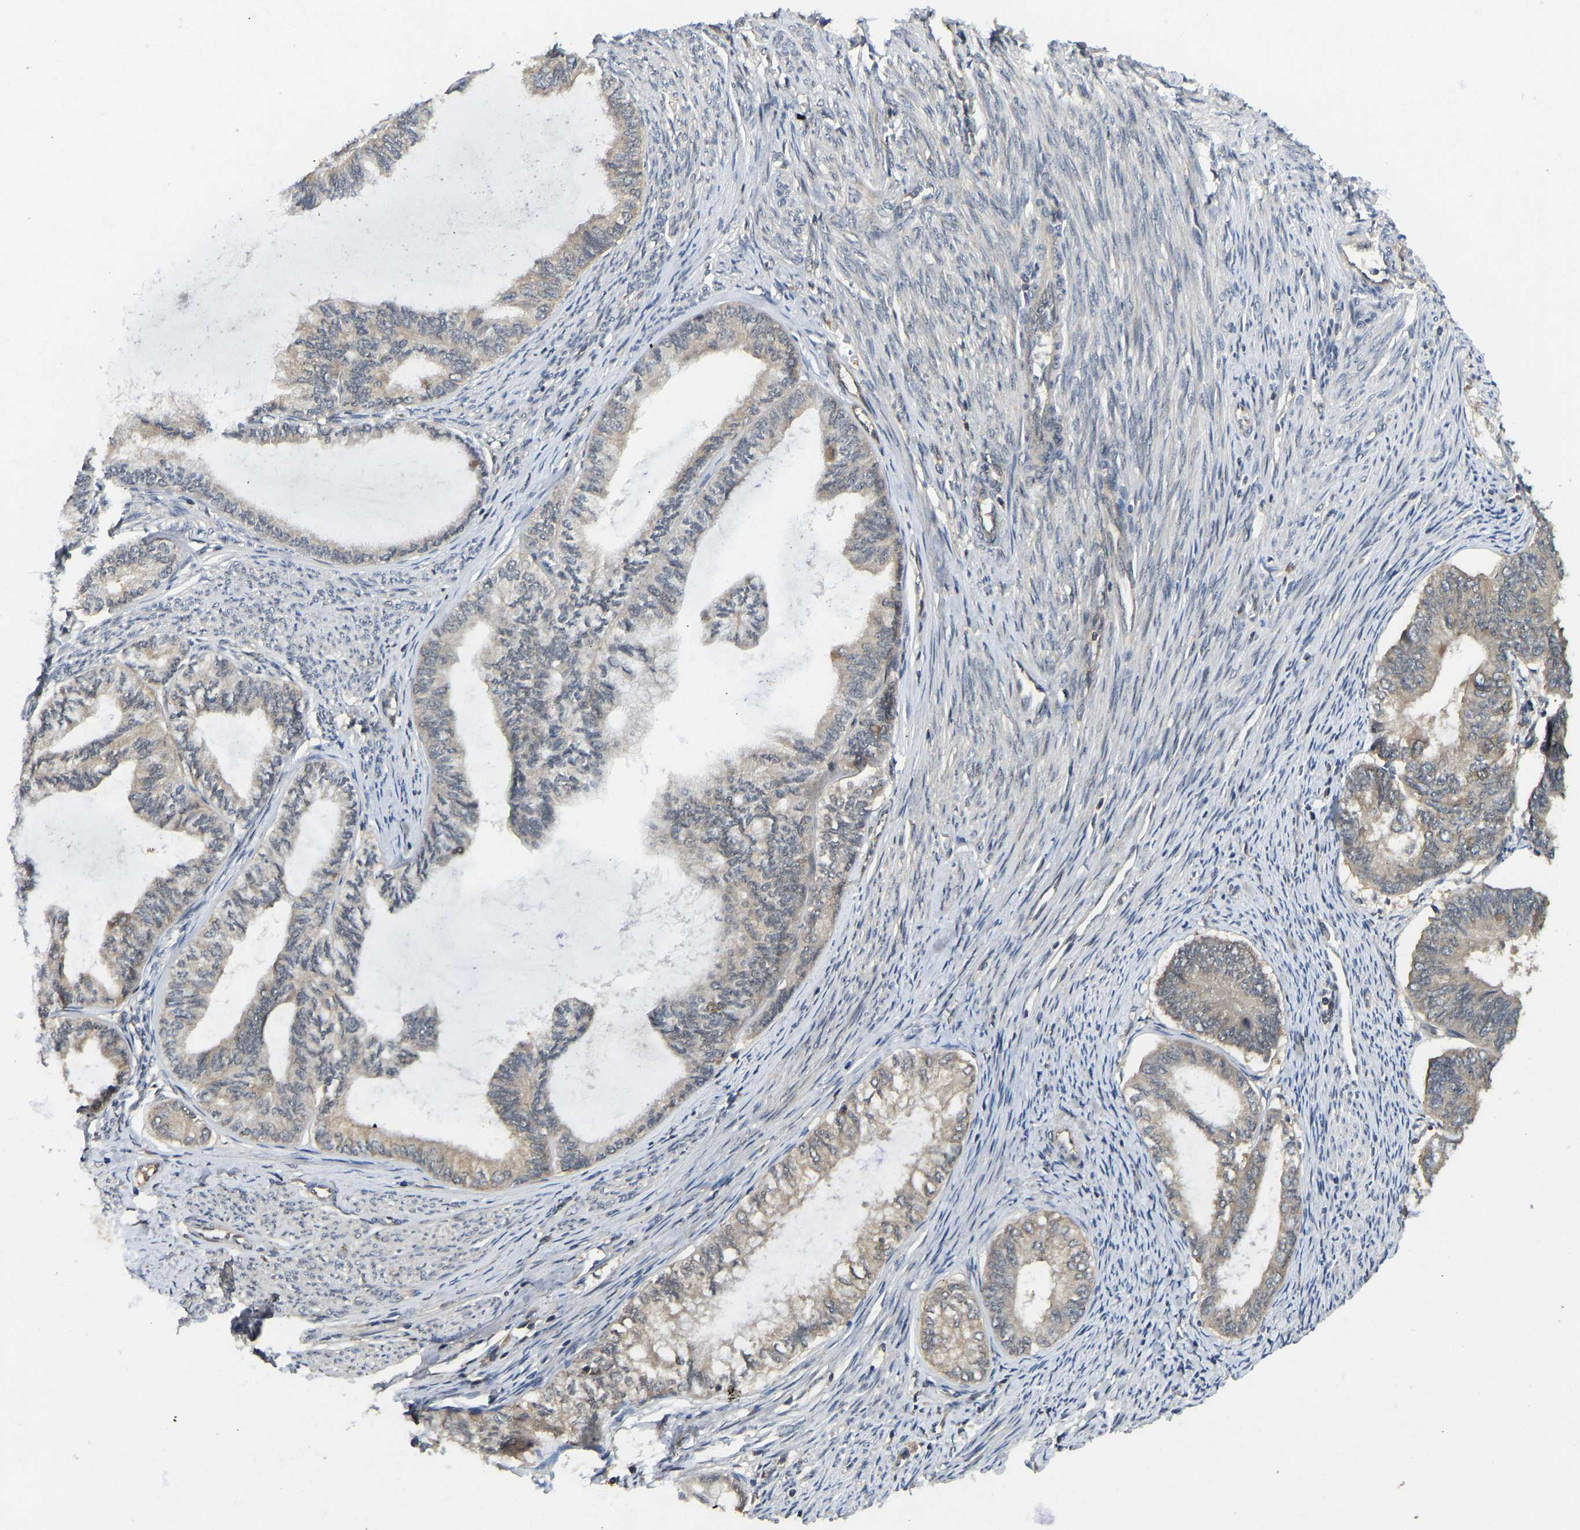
{"staining": {"intensity": "moderate", "quantity": "25%-75%", "location": "cytoplasmic/membranous"}, "tissue": "endometrial cancer", "cell_type": "Tumor cells", "image_type": "cancer", "snomed": [{"axis": "morphology", "description": "Adenocarcinoma, NOS"}, {"axis": "topography", "description": "Endometrium"}], "caption": "This photomicrograph exhibits IHC staining of human endometrial cancer, with medium moderate cytoplasmic/membranous staining in about 25%-75% of tumor cells.", "gene": "NDRG3", "patient": {"sex": "female", "age": 86}}